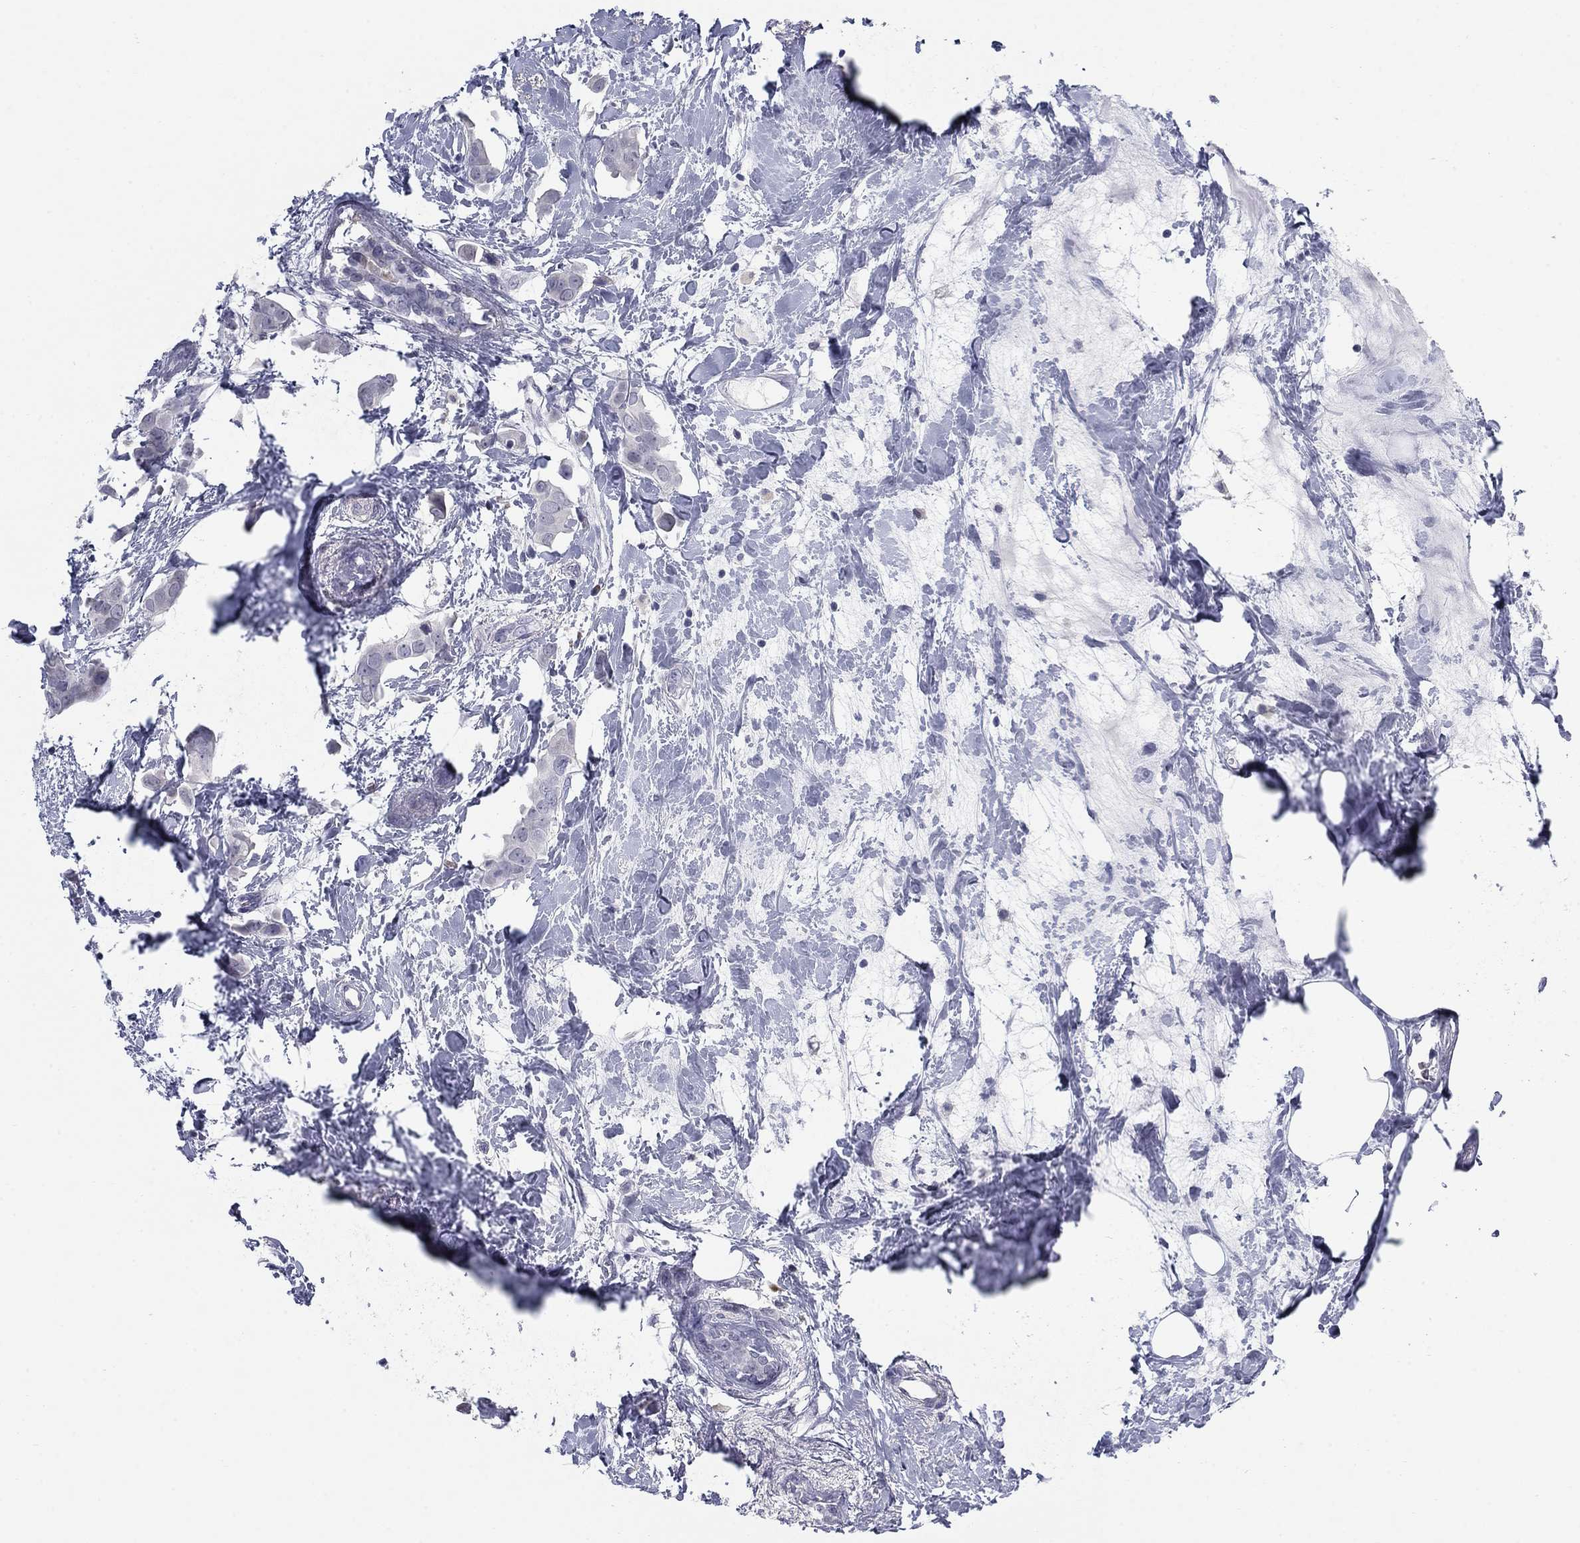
{"staining": {"intensity": "negative", "quantity": "none", "location": "none"}, "tissue": "breast cancer", "cell_type": "Tumor cells", "image_type": "cancer", "snomed": [{"axis": "morphology", "description": "Duct carcinoma"}, {"axis": "topography", "description": "Breast"}], "caption": "Immunohistochemistry image of infiltrating ductal carcinoma (breast) stained for a protein (brown), which demonstrates no expression in tumor cells.", "gene": "NTRK2", "patient": {"sex": "female", "age": 45}}